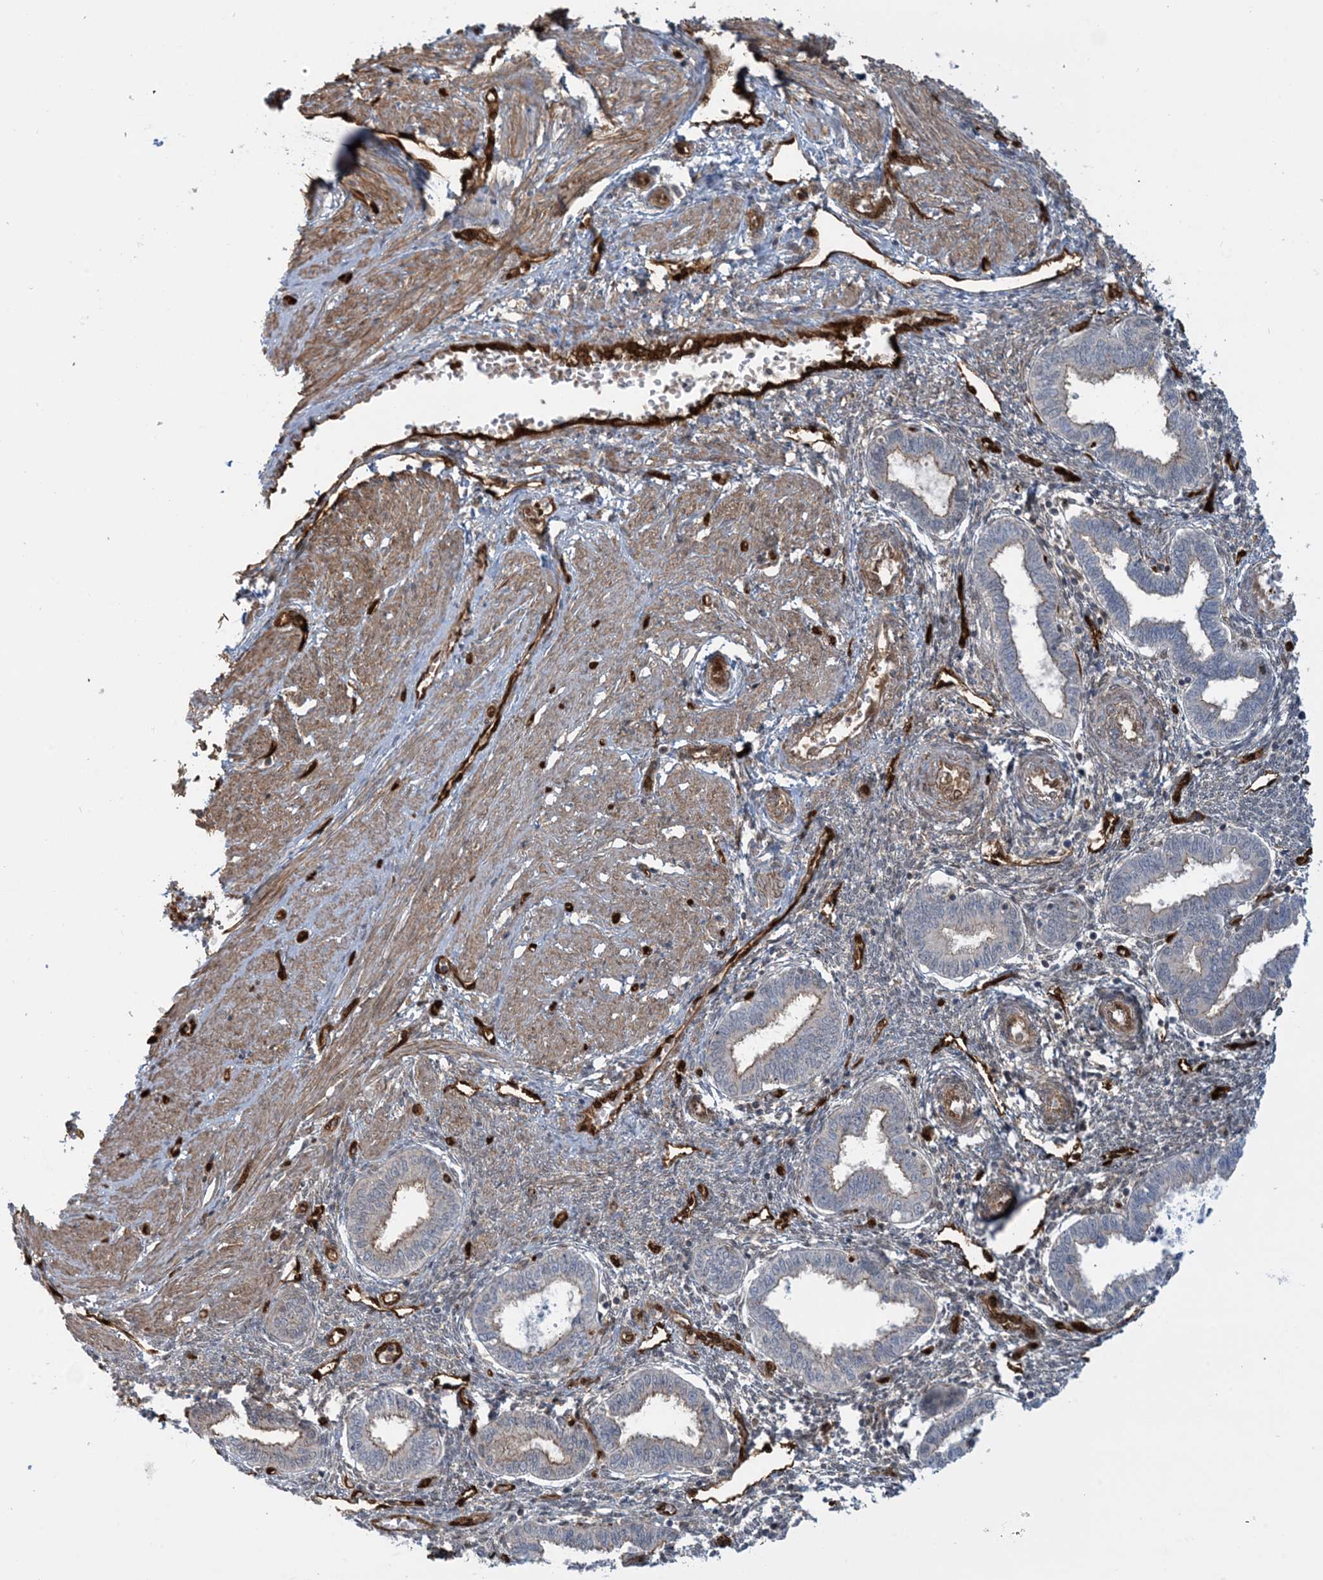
{"staining": {"intensity": "moderate", "quantity": ">75%", "location": "cytoplasmic/membranous"}, "tissue": "endometrium", "cell_type": "Cells in endometrial stroma", "image_type": "normal", "snomed": [{"axis": "morphology", "description": "Normal tissue, NOS"}, {"axis": "topography", "description": "Endometrium"}], "caption": "Endometrium stained with a brown dye exhibits moderate cytoplasmic/membranous positive staining in approximately >75% of cells in endometrial stroma.", "gene": "PPM1F", "patient": {"sex": "female", "age": 33}}